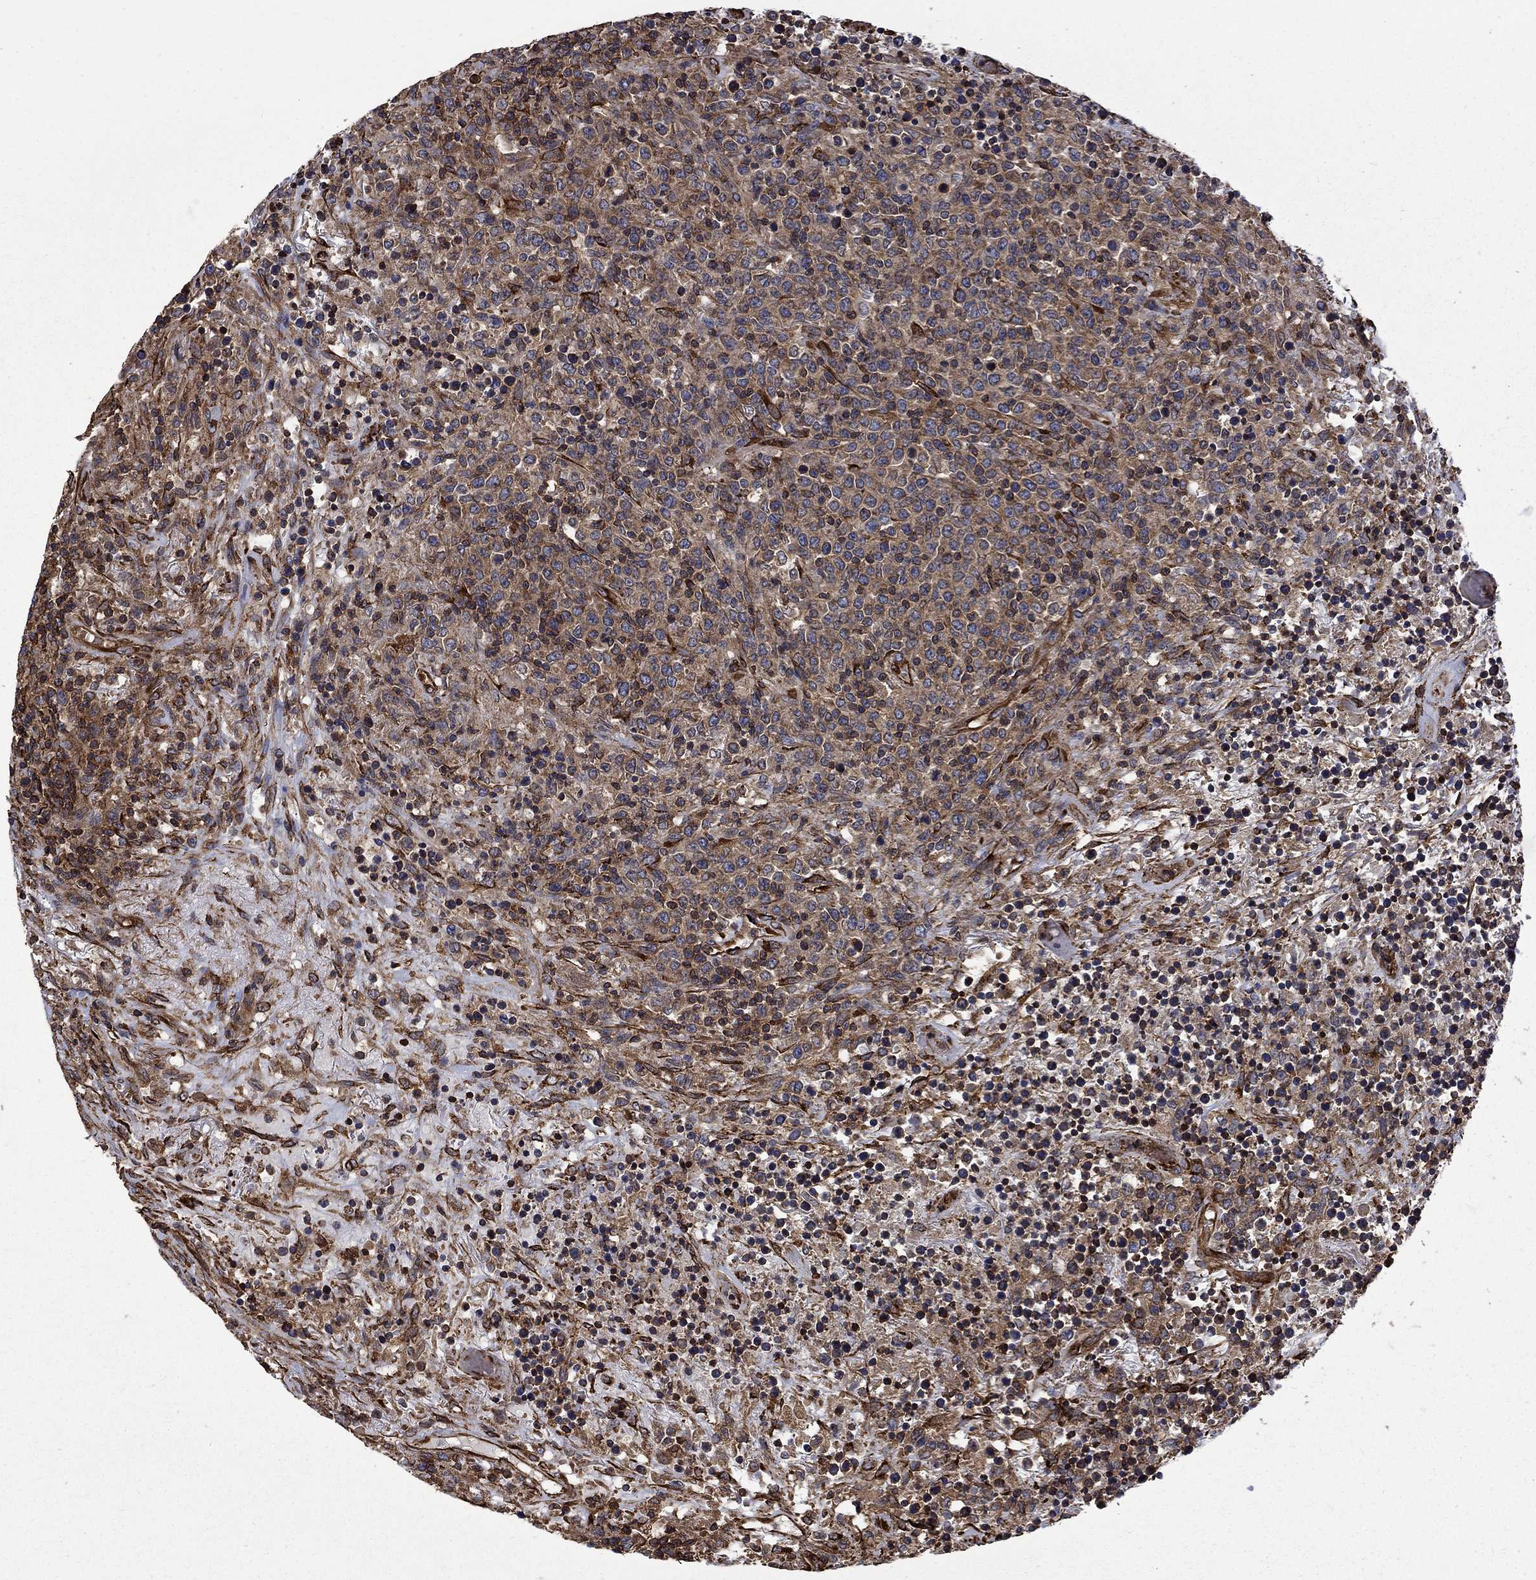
{"staining": {"intensity": "moderate", "quantity": "25%-75%", "location": "cytoplasmic/membranous"}, "tissue": "lymphoma", "cell_type": "Tumor cells", "image_type": "cancer", "snomed": [{"axis": "morphology", "description": "Malignant lymphoma, non-Hodgkin's type, High grade"}, {"axis": "topography", "description": "Lung"}], "caption": "Immunohistochemical staining of human lymphoma exhibits medium levels of moderate cytoplasmic/membranous protein expression in approximately 25%-75% of tumor cells.", "gene": "CUTC", "patient": {"sex": "male", "age": 79}}